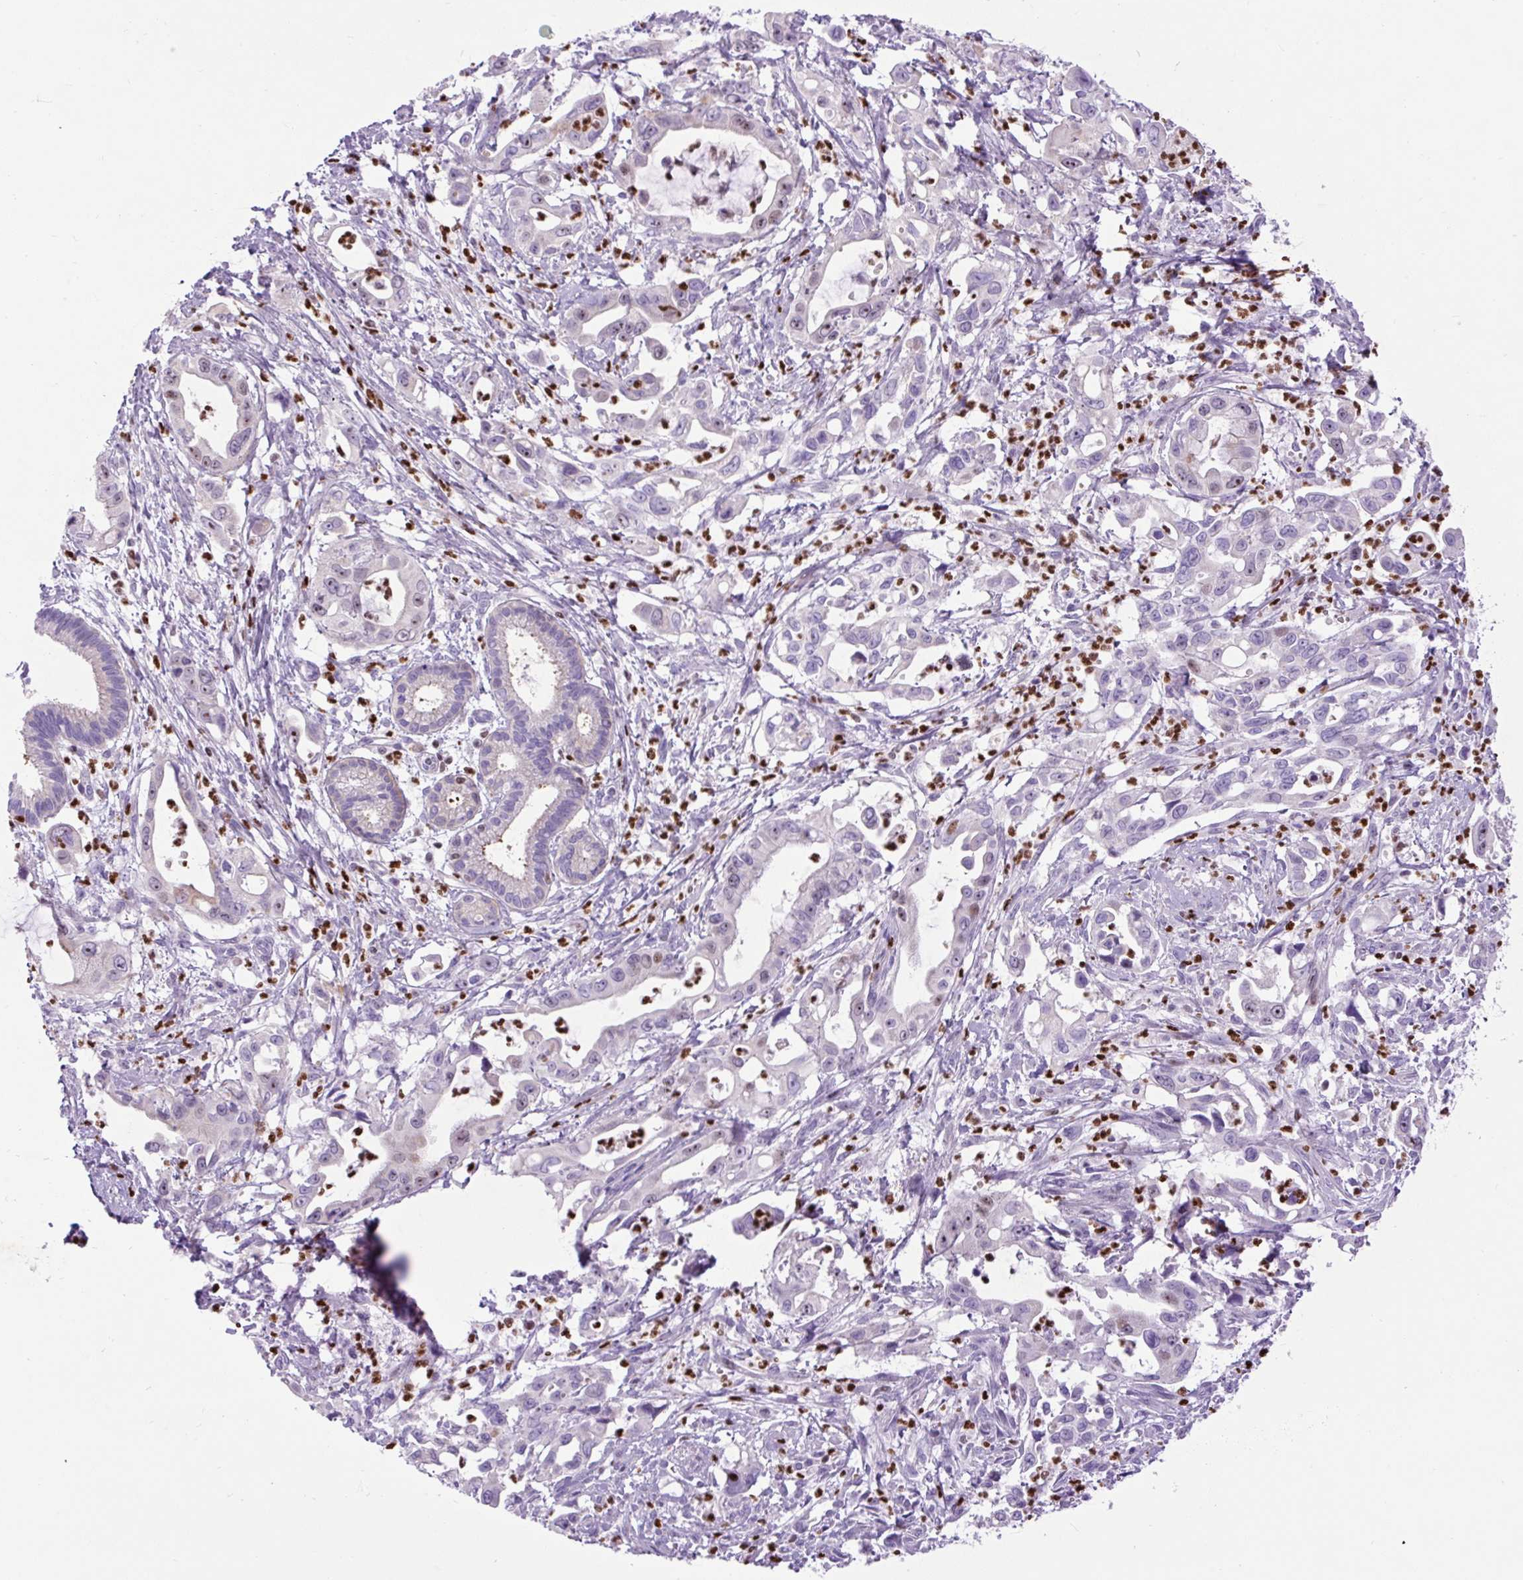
{"staining": {"intensity": "weak", "quantity": "<25%", "location": "nuclear"}, "tissue": "pancreatic cancer", "cell_type": "Tumor cells", "image_type": "cancer", "snomed": [{"axis": "morphology", "description": "Adenocarcinoma, NOS"}, {"axis": "topography", "description": "Pancreas"}], "caption": "Immunohistochemistry (IHC) of pancreatic cancer exhibits no expression in tumor cells.", "gene": "SPC24", "patient": {"sex": "male", "age": 61}}